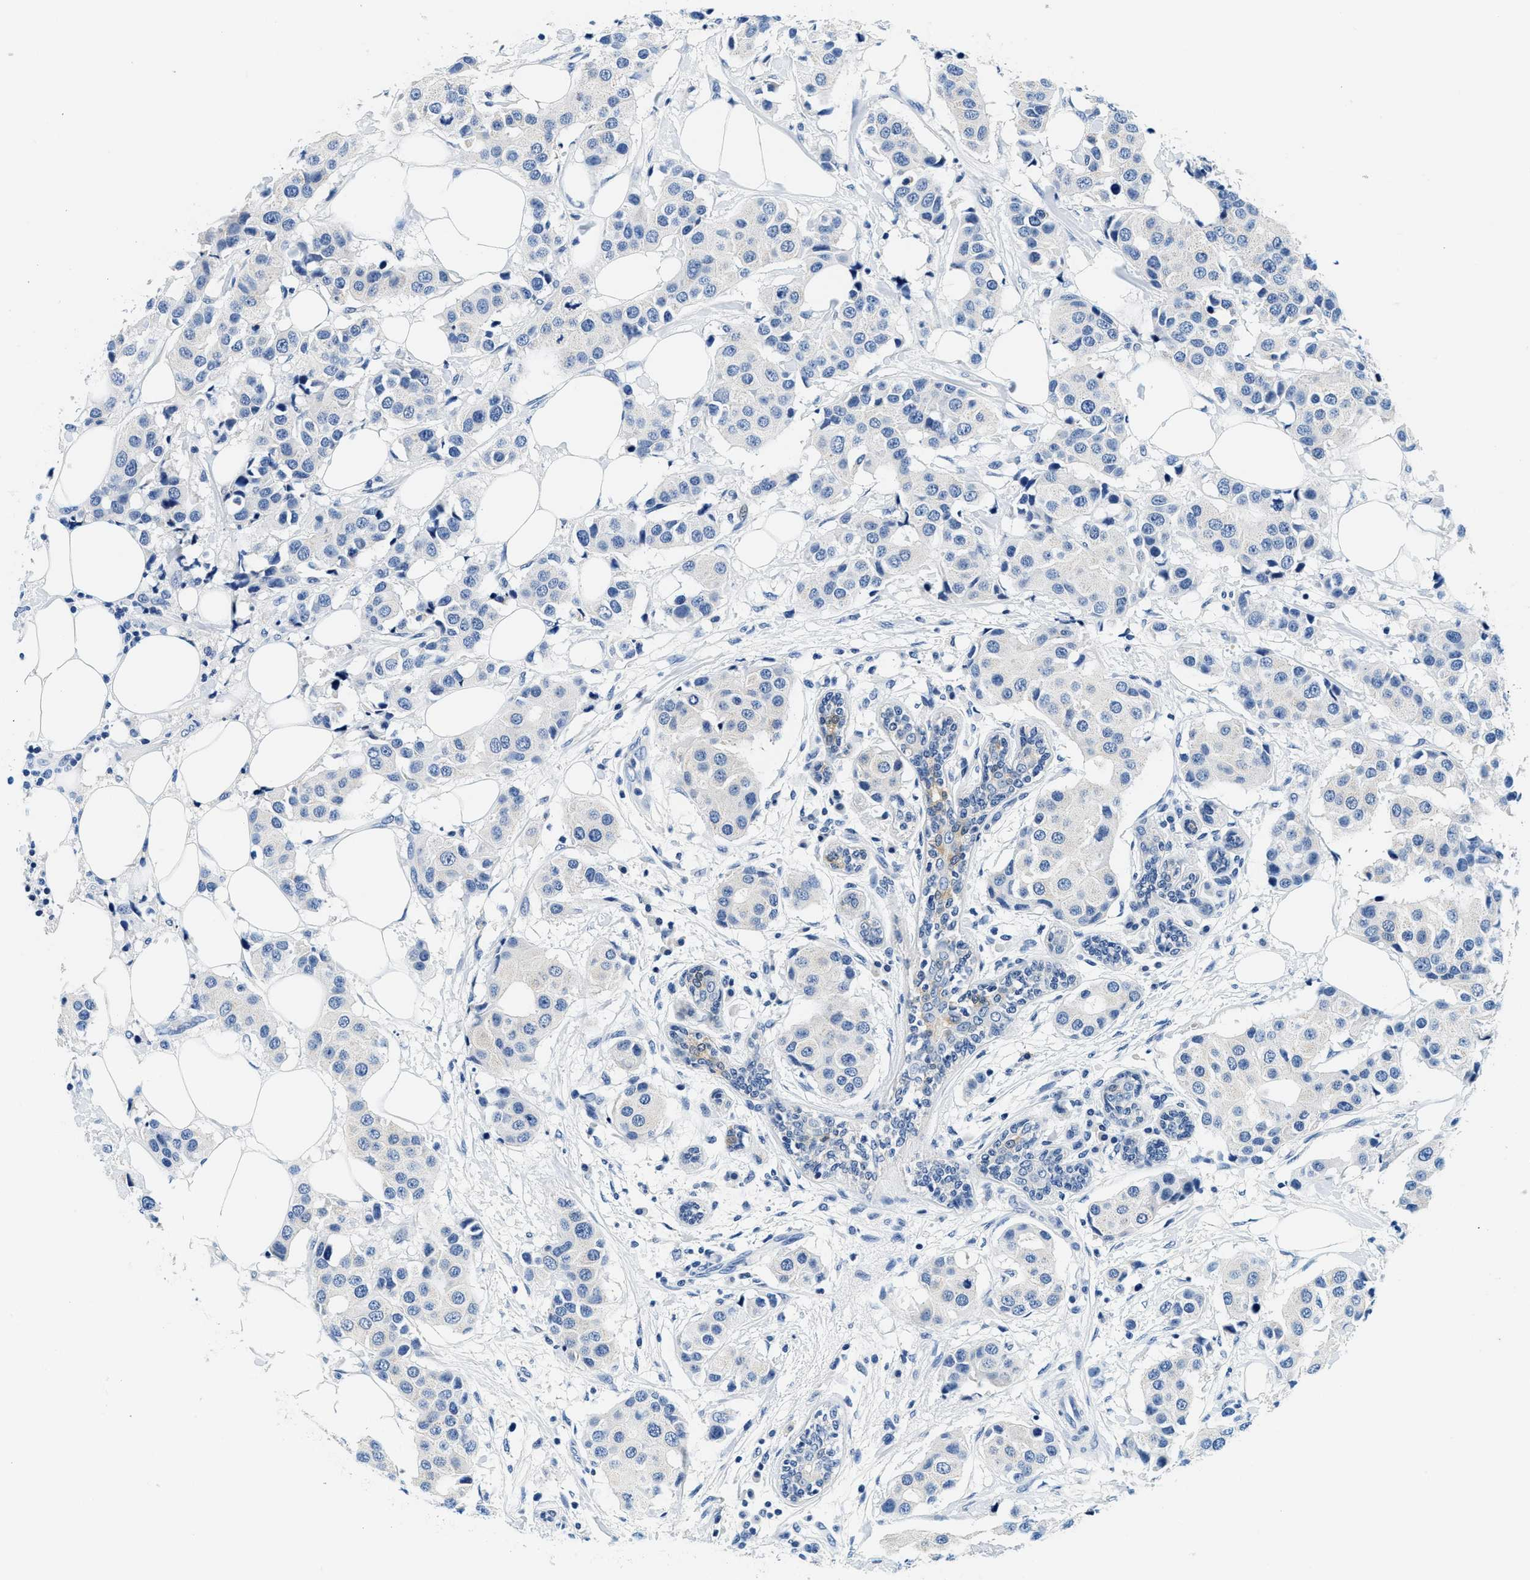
{"staining": {"intensity": "negative", "quantity": "none", "location": "none"}, "tissue": "breast cancer", "cell_type": "Tumor cells", "image_type": "cancer", "snomed": [{"axis": "morphology", "description": "Normal tissue, NOS"}, {"axis": "morphology", "description": "Duct carcinoma"}, {"axis": "topography", "description": "Breast"}], "caption": "Tumor cells are negative for protein expression in human breast cancer (intraductal carcinoma).", "gene": "GSTM3", "patient": {"sex": "female", "age": 39}}